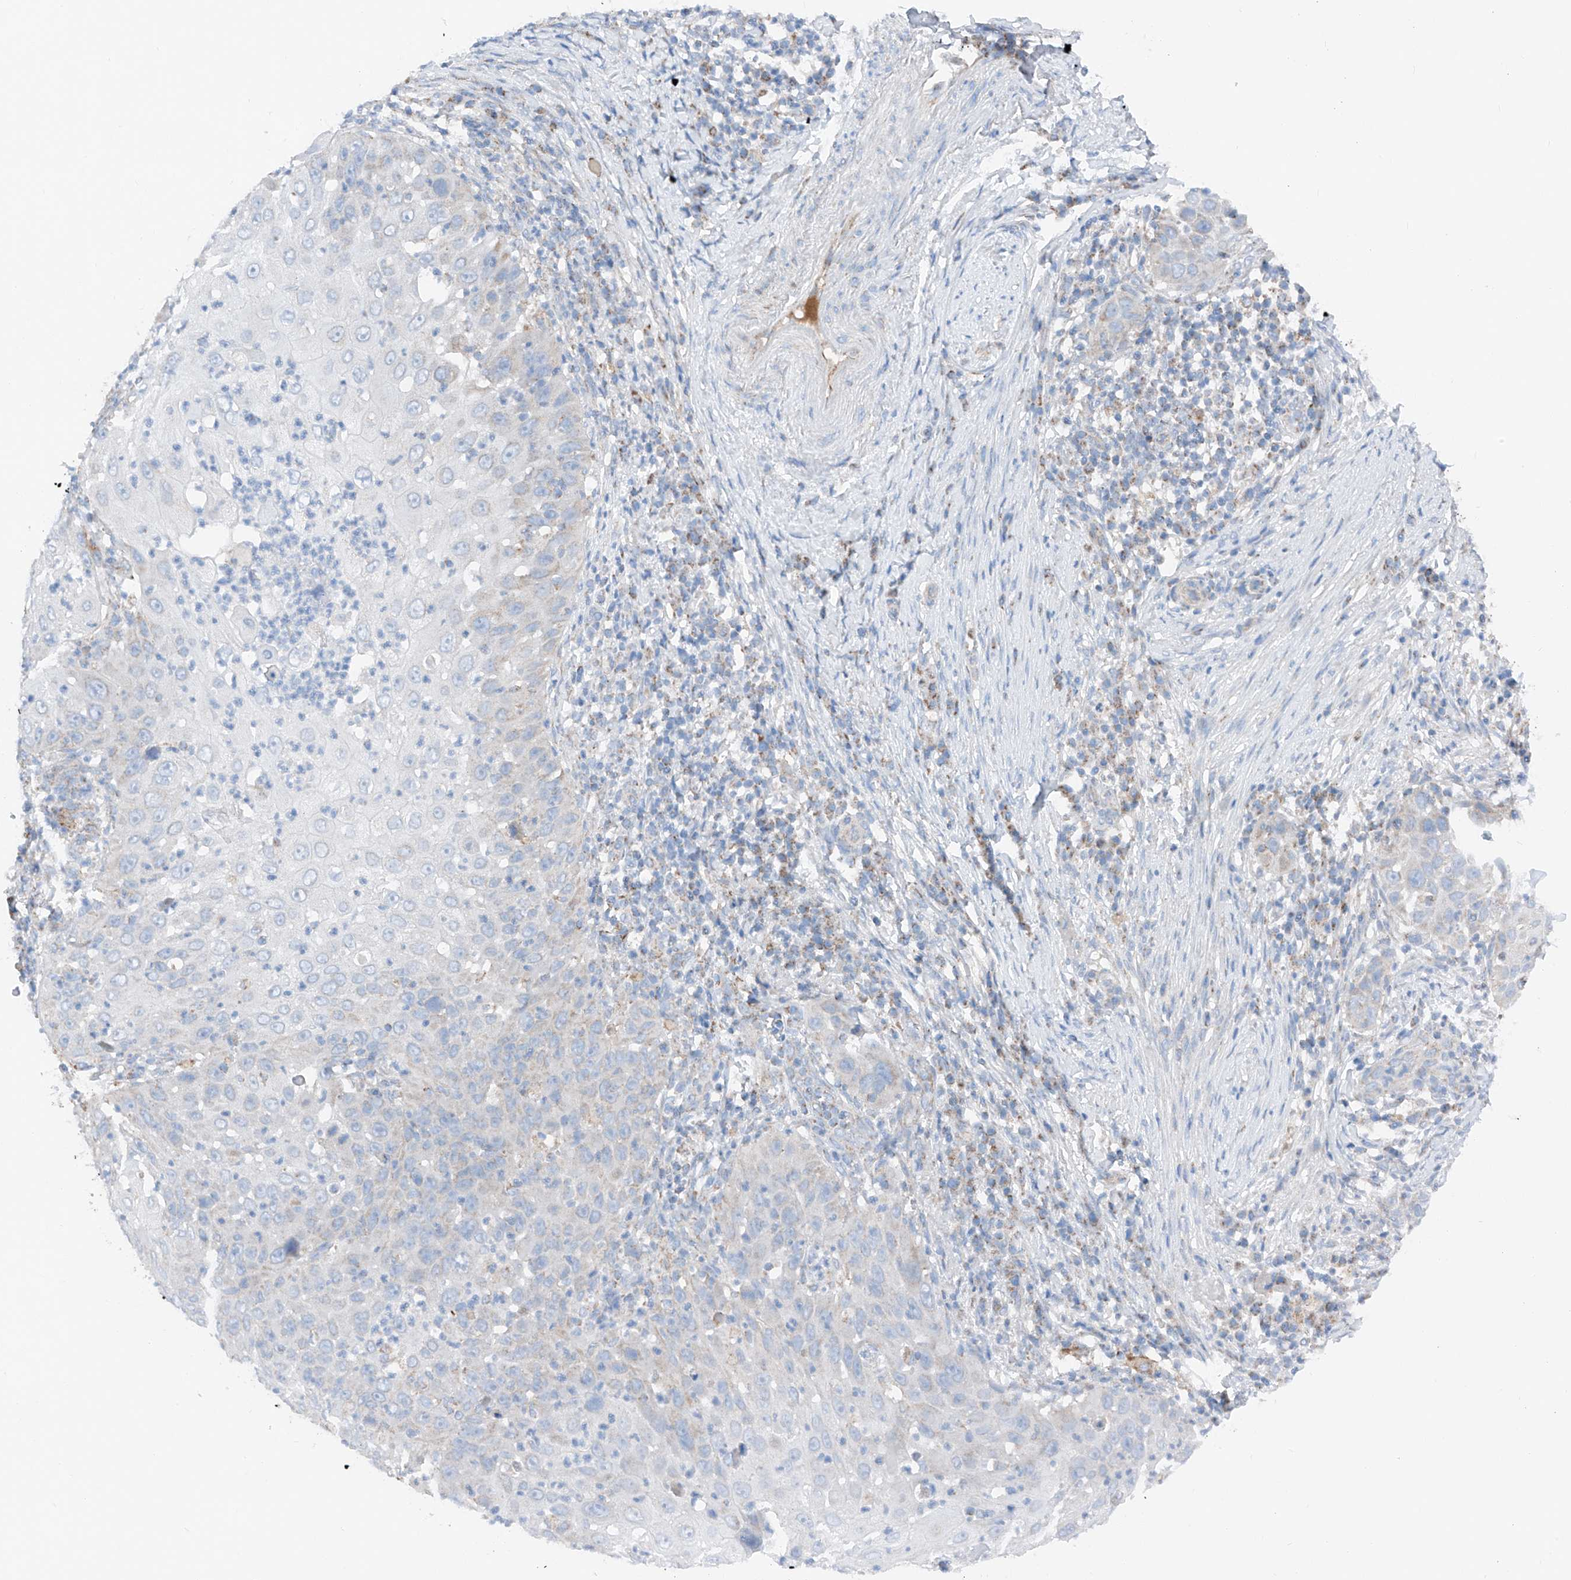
{"staining": {"intensity": "negative", "quantity": "none", "location": "none"}, "tissue": "skin cancer", "cell_type": "Tumor cells", "image_type": "cancer", "snomed": [{"axis": "morphology", "description": "Squamous cell carcinoma, NOS"}, {"axis": "topography", "description": "Skin"}], "caption": "High power microscopy micrograph of an IHC histopathology image of skin cancer (squamous cell carcinoma), revealing no significant positivity in tumor cells. (Immunohistochemistry, brightfield microscopy, high magnification).", "gene": "MRAP", "patient": {"sex": "female", "age": 44}}